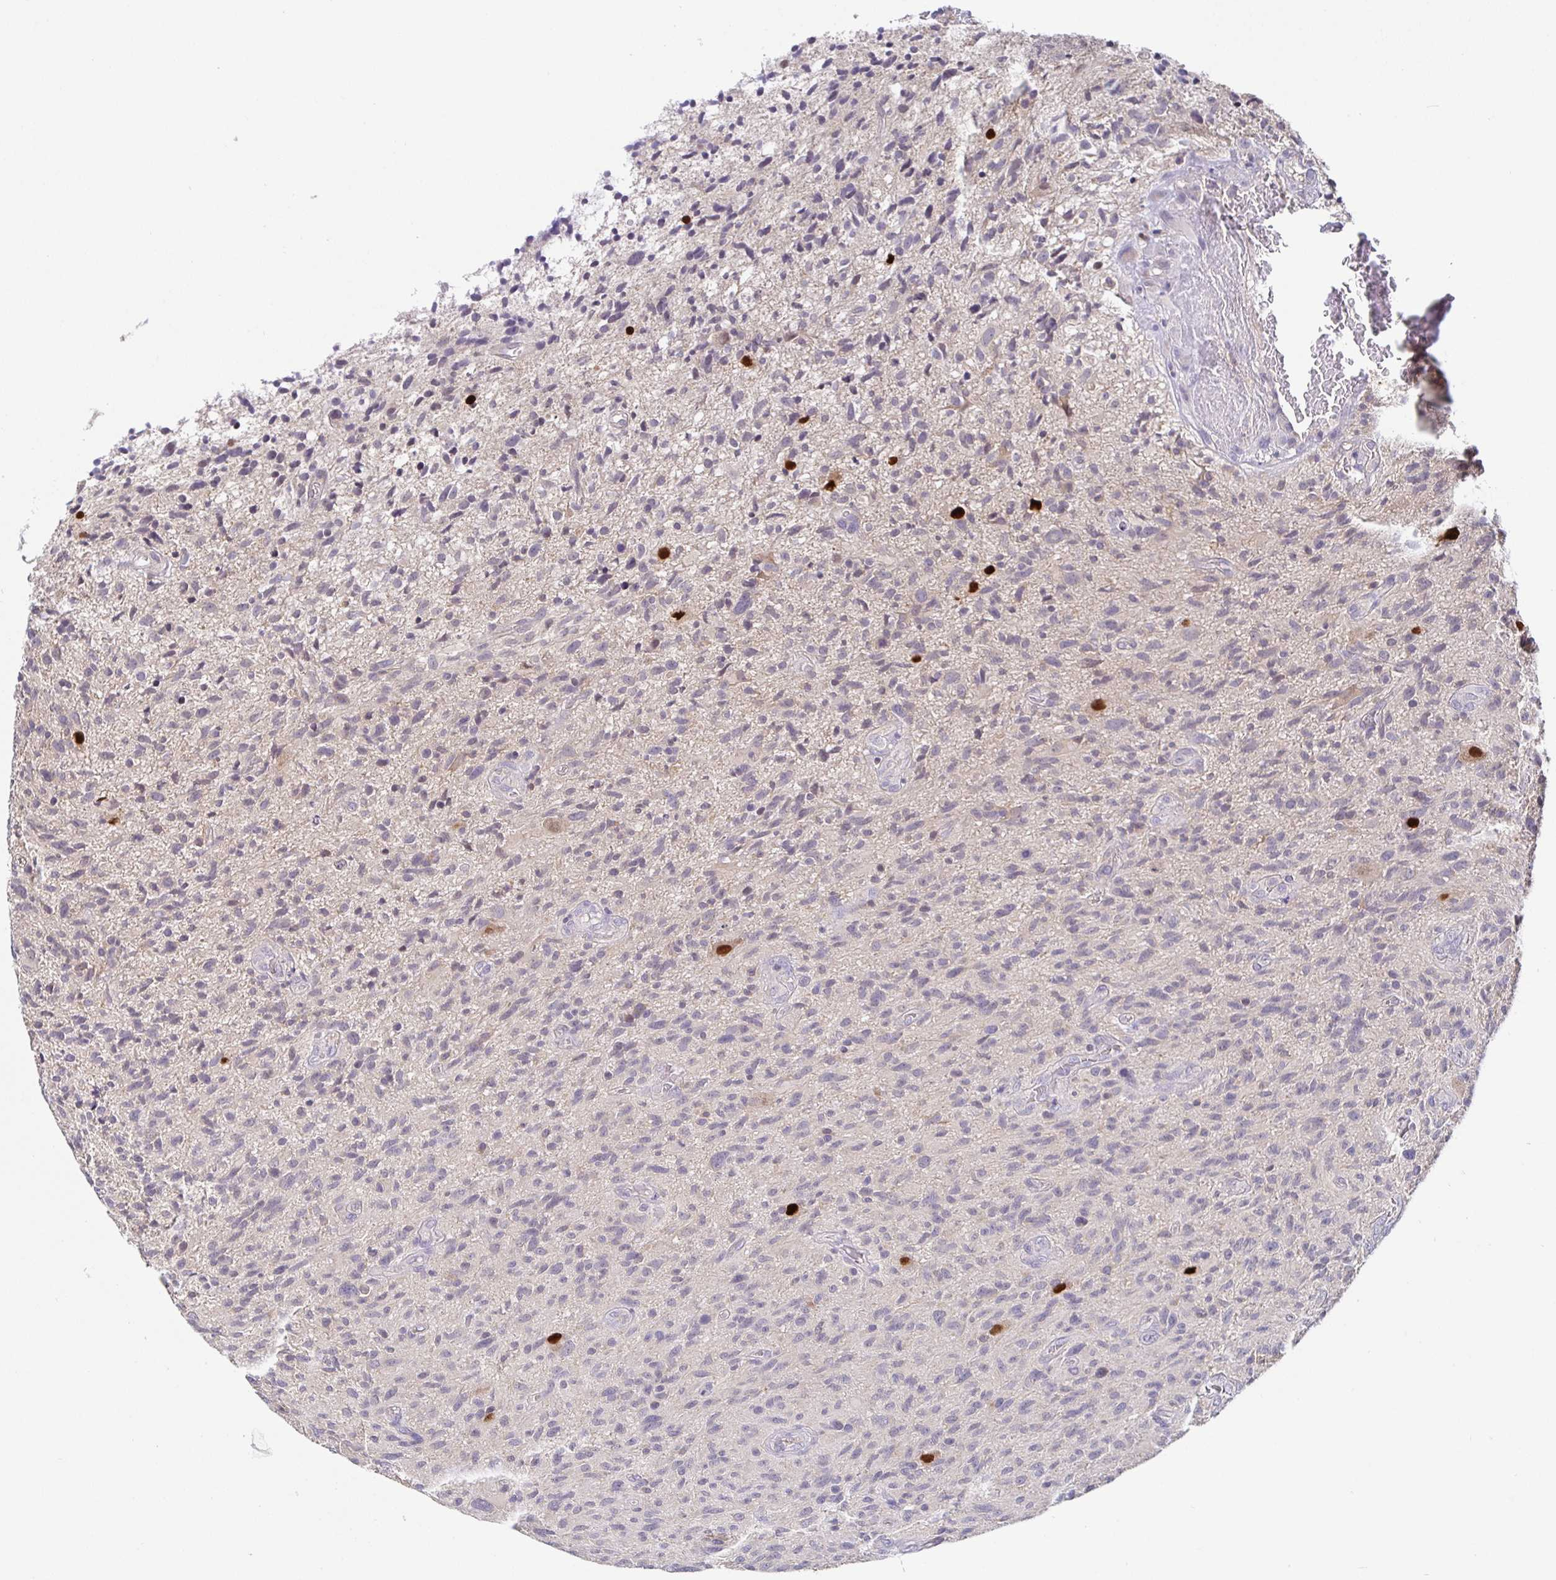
{"staining": {"intensity": "negative", "quantity": "none", "location": "none"}, "tissue": "glioma", "cell_type": "Tumor cells", "image_type": "cancer", "snomed": [{"axis": "morphology", "description": "Glioma, malignant, High grade"}, {"axis": "topography", "description": "Brain"}], "caption": "This is an IHC histopathology image of glioma. There is no positivity in tumor cells.", "gene": "SATB1", "patient": {"sex": "male", "age": 75}}